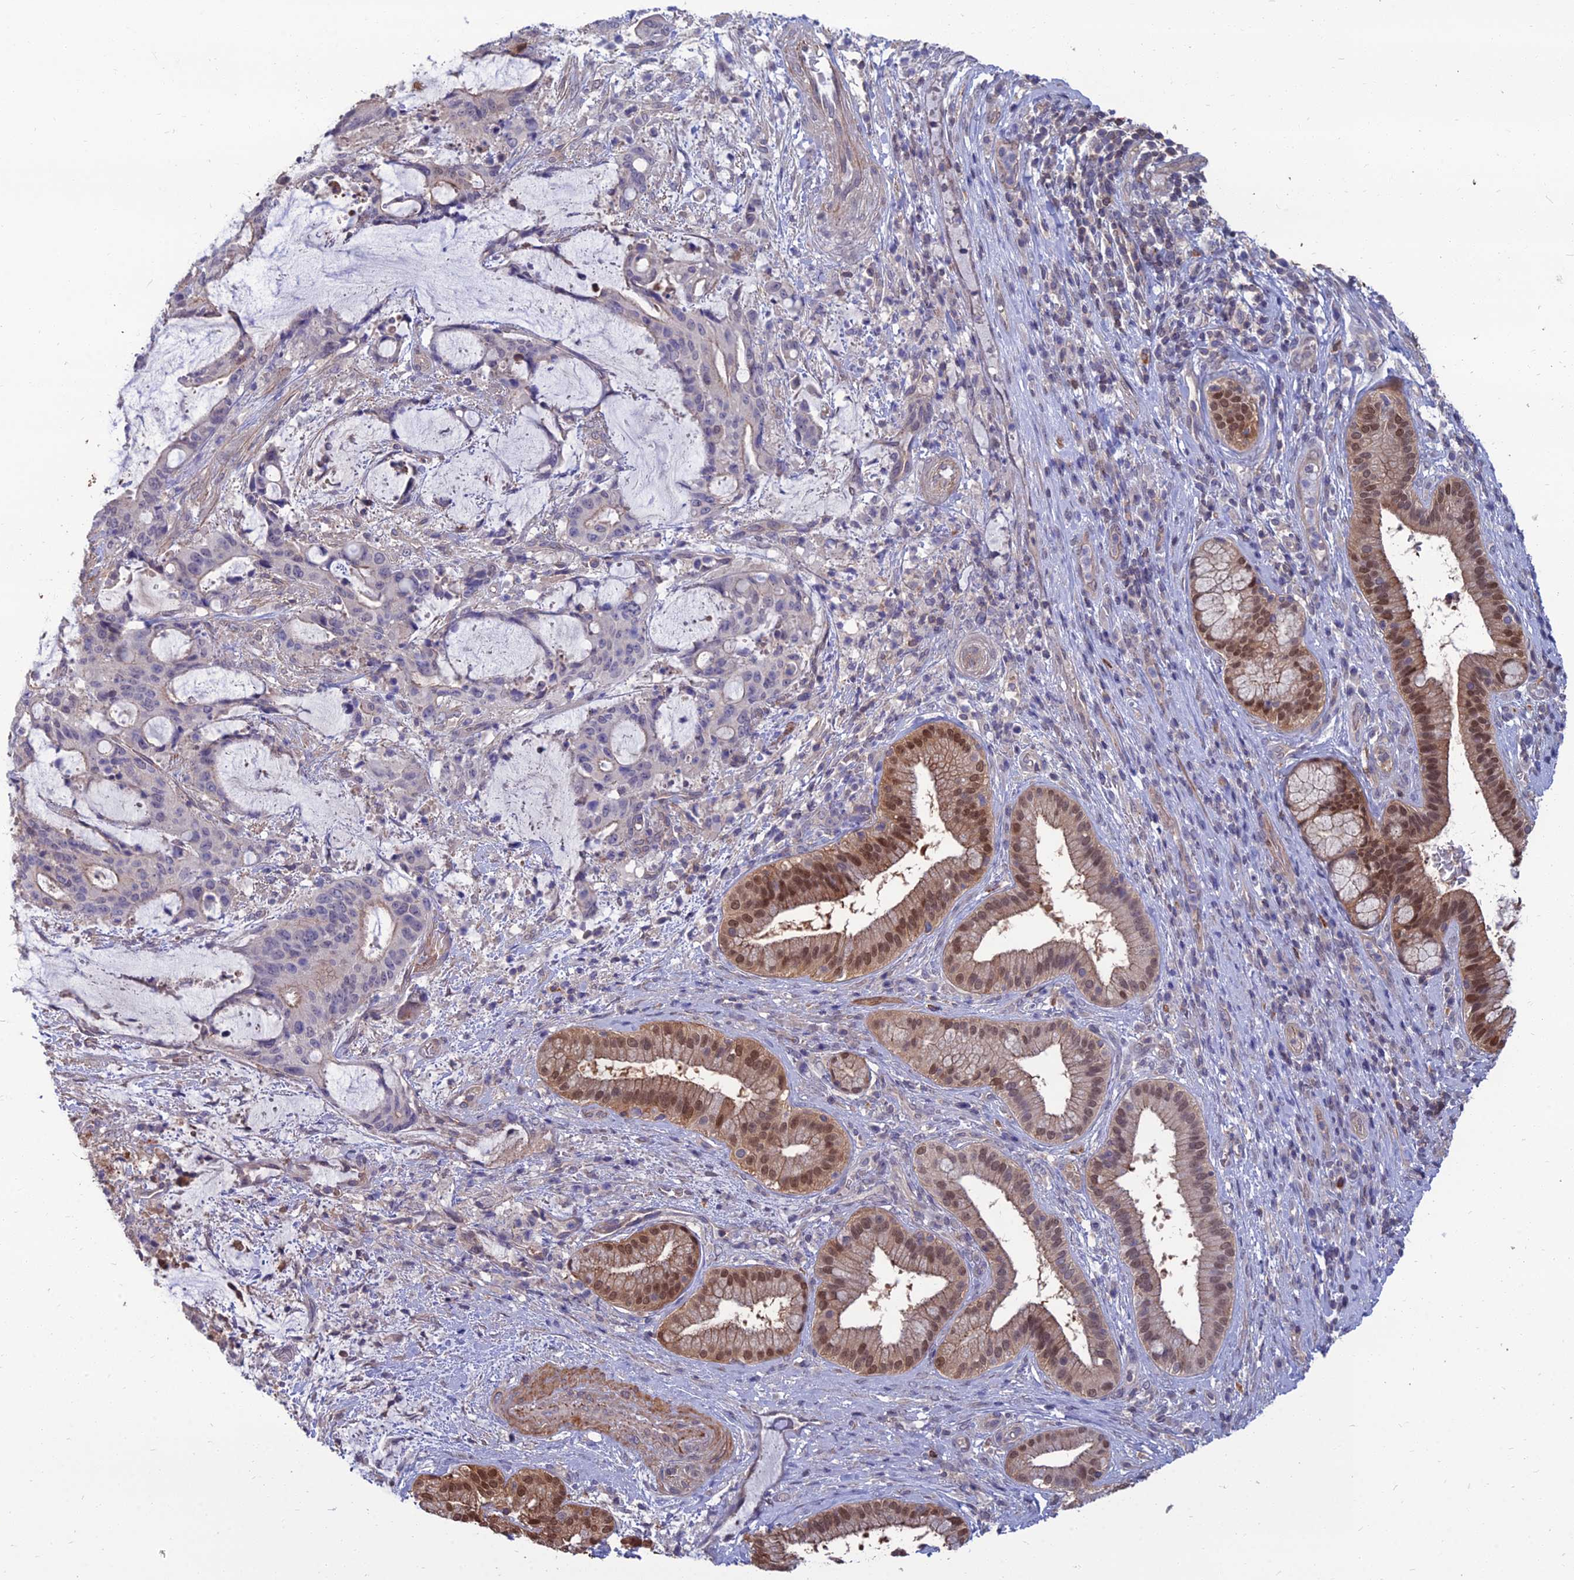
{"staining": {"intensity": "negative", "quantity": "none", "location": "none"}, "tissue": "liver cancer", "cell_type": "Tumor cells", "image_type": "cancer", "snomed": [{"axis": "morphology", "description": "Normal tissue, NOS"}, {"axis": "morphology", "description": "Cholangiocarcinoma"}, {"axis": "topography", "description": "Liver"}, {"axis": "topography", "description": "Peripheral nerve tissue"}], "caption": "This is an IHC micrograph of liver cancer (cholangiocarcinoma). There is no expression in tumor cells.", "gene": "OPA3", "patient": {"sex": "female", "age": 73}}